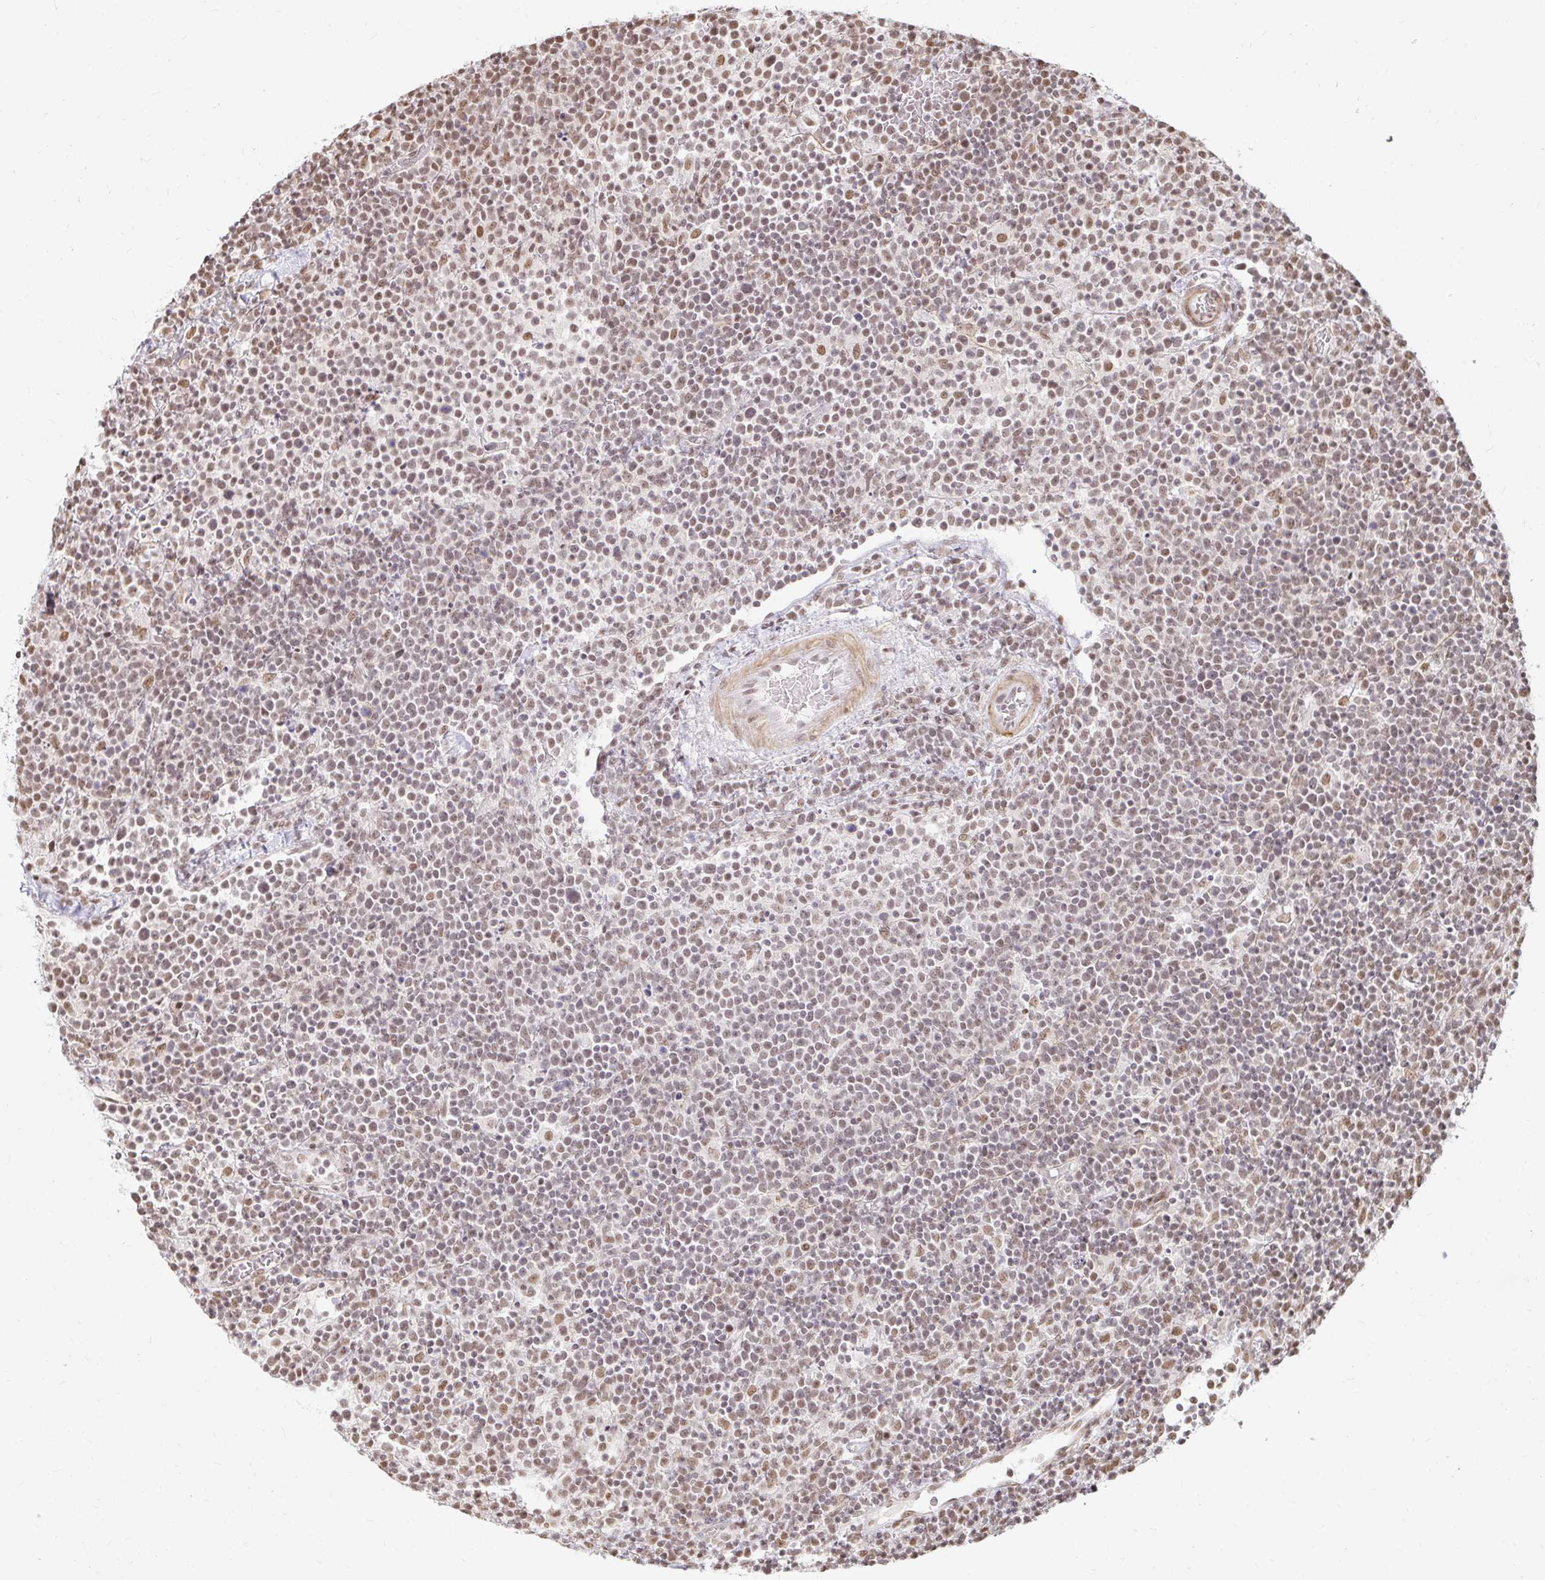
{"staining": {"intensity": "moderate", "quantity": "25%-75%", "location": "nuclear"}, "tissue": "lymphoma", "cell_type": "Tumor cells", "image_type": "cancer", "snomed": [{"axis": "morphology", "description": "Malignant lymphoma, non-Hodgkin's type, High grade"}, {"axis": "topography", "description": "Lymph node"}], "caption": "Protein staining of malignant lymphoma, non-Hodgkin's type (high-grade) tissue shows moderate nuclear staining in about 25%-75% of tumor cells. (brown staining indicates protein expression, while blue staining denotes nuclei).", "gene": "HNRNPU", "patient": {"sex": "male", "age": 61}}